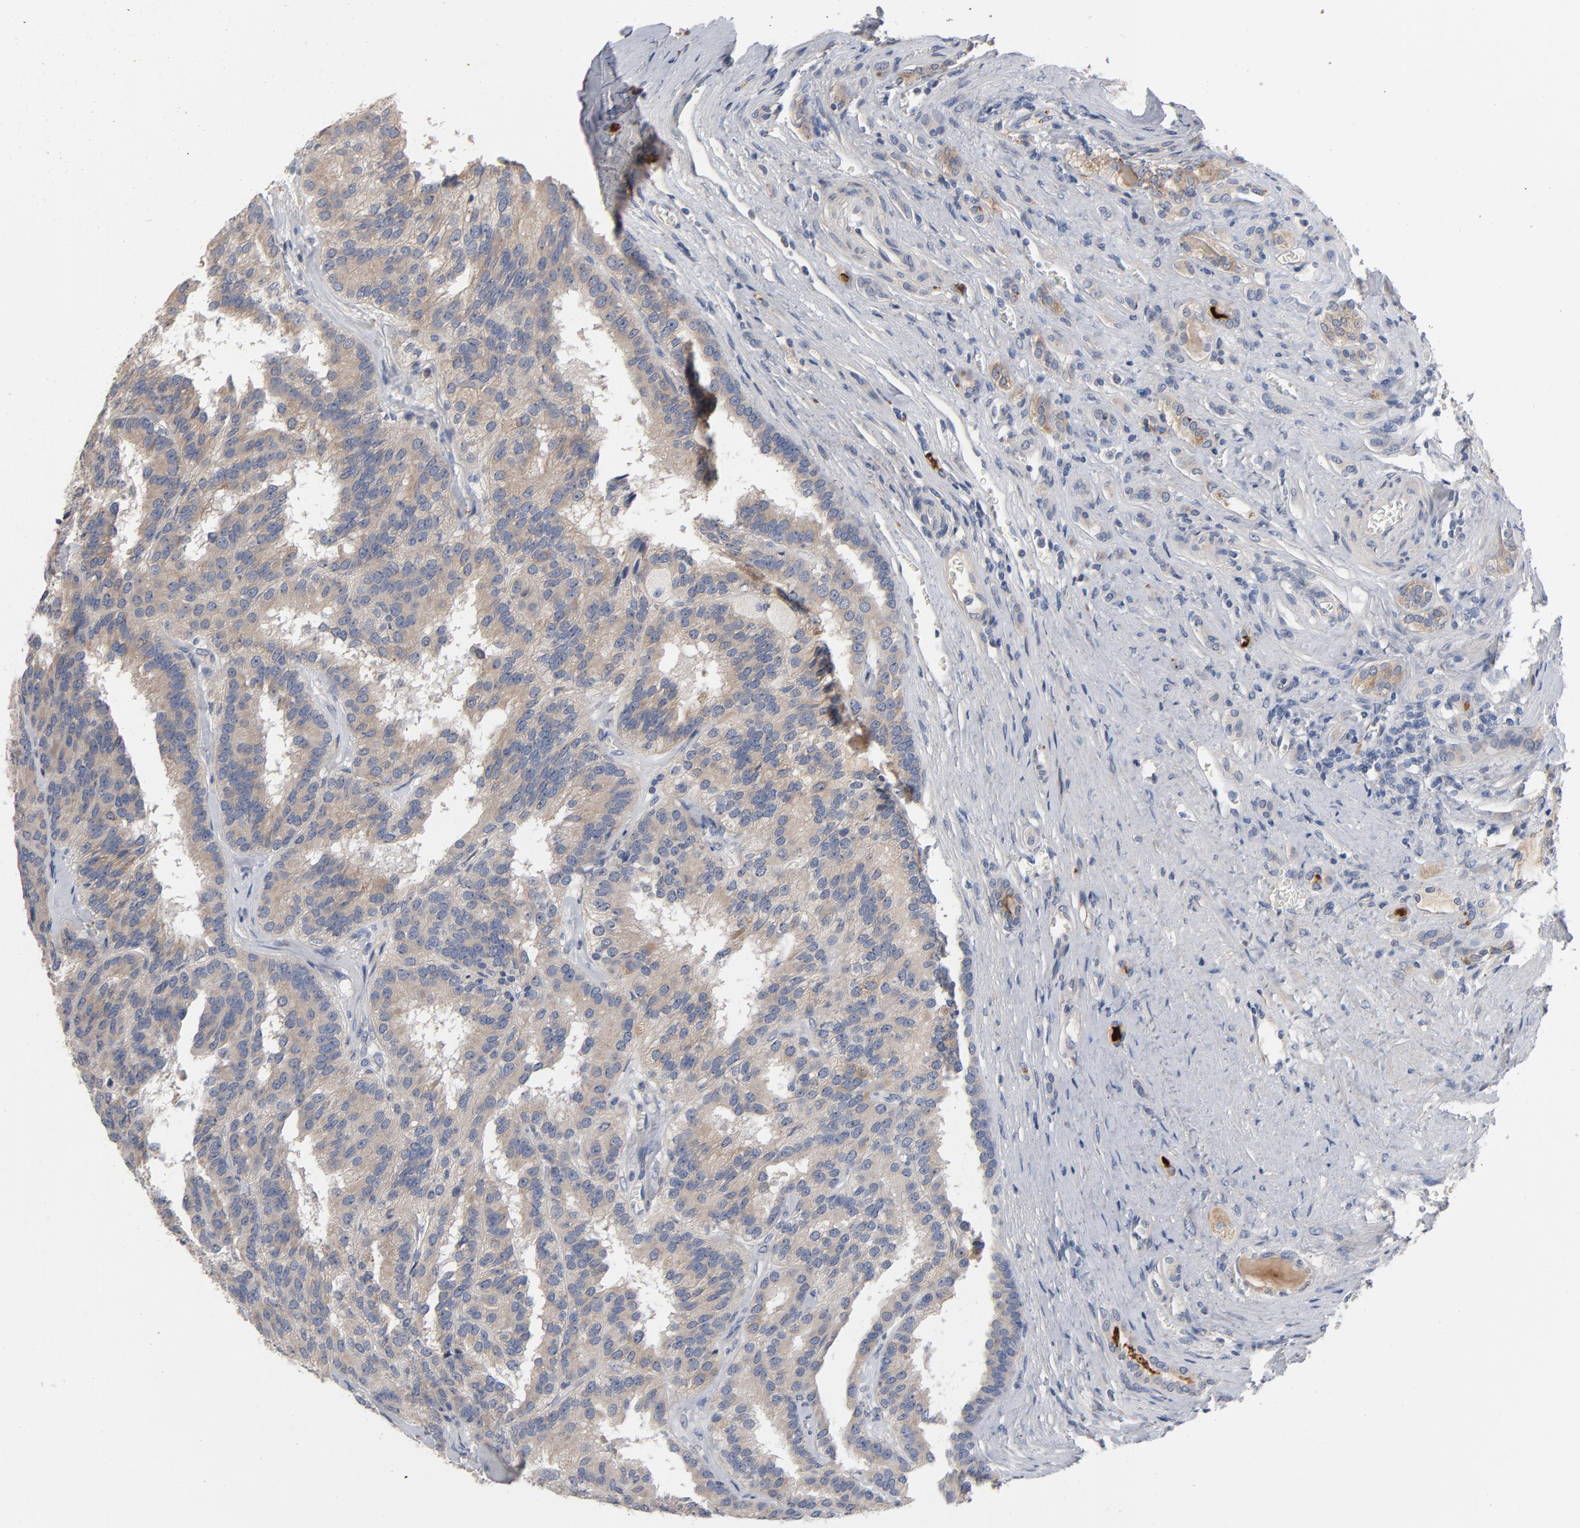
{"staining": {"intensity": "moderate", "quantity": ">75%", "location": "cytoplasmic/membranous"}, "tissue": "renal cancer", "cell_type": "Tumor cells", "image_type": "cancer", "snomed": [{"axis": "morphology", "description": "Adenocarcinoma, NOS"}, {"axis": "topography", "description": "Kidney"}], "caption": "An image showing moderate cytoplasmic/membranous staining in approximately >75% of tumor cells in renal cancer, as visualized by brown immunohistochemical staining.", "gene": "CCDC134", "patient": {"sex": "male", "age": 46}}